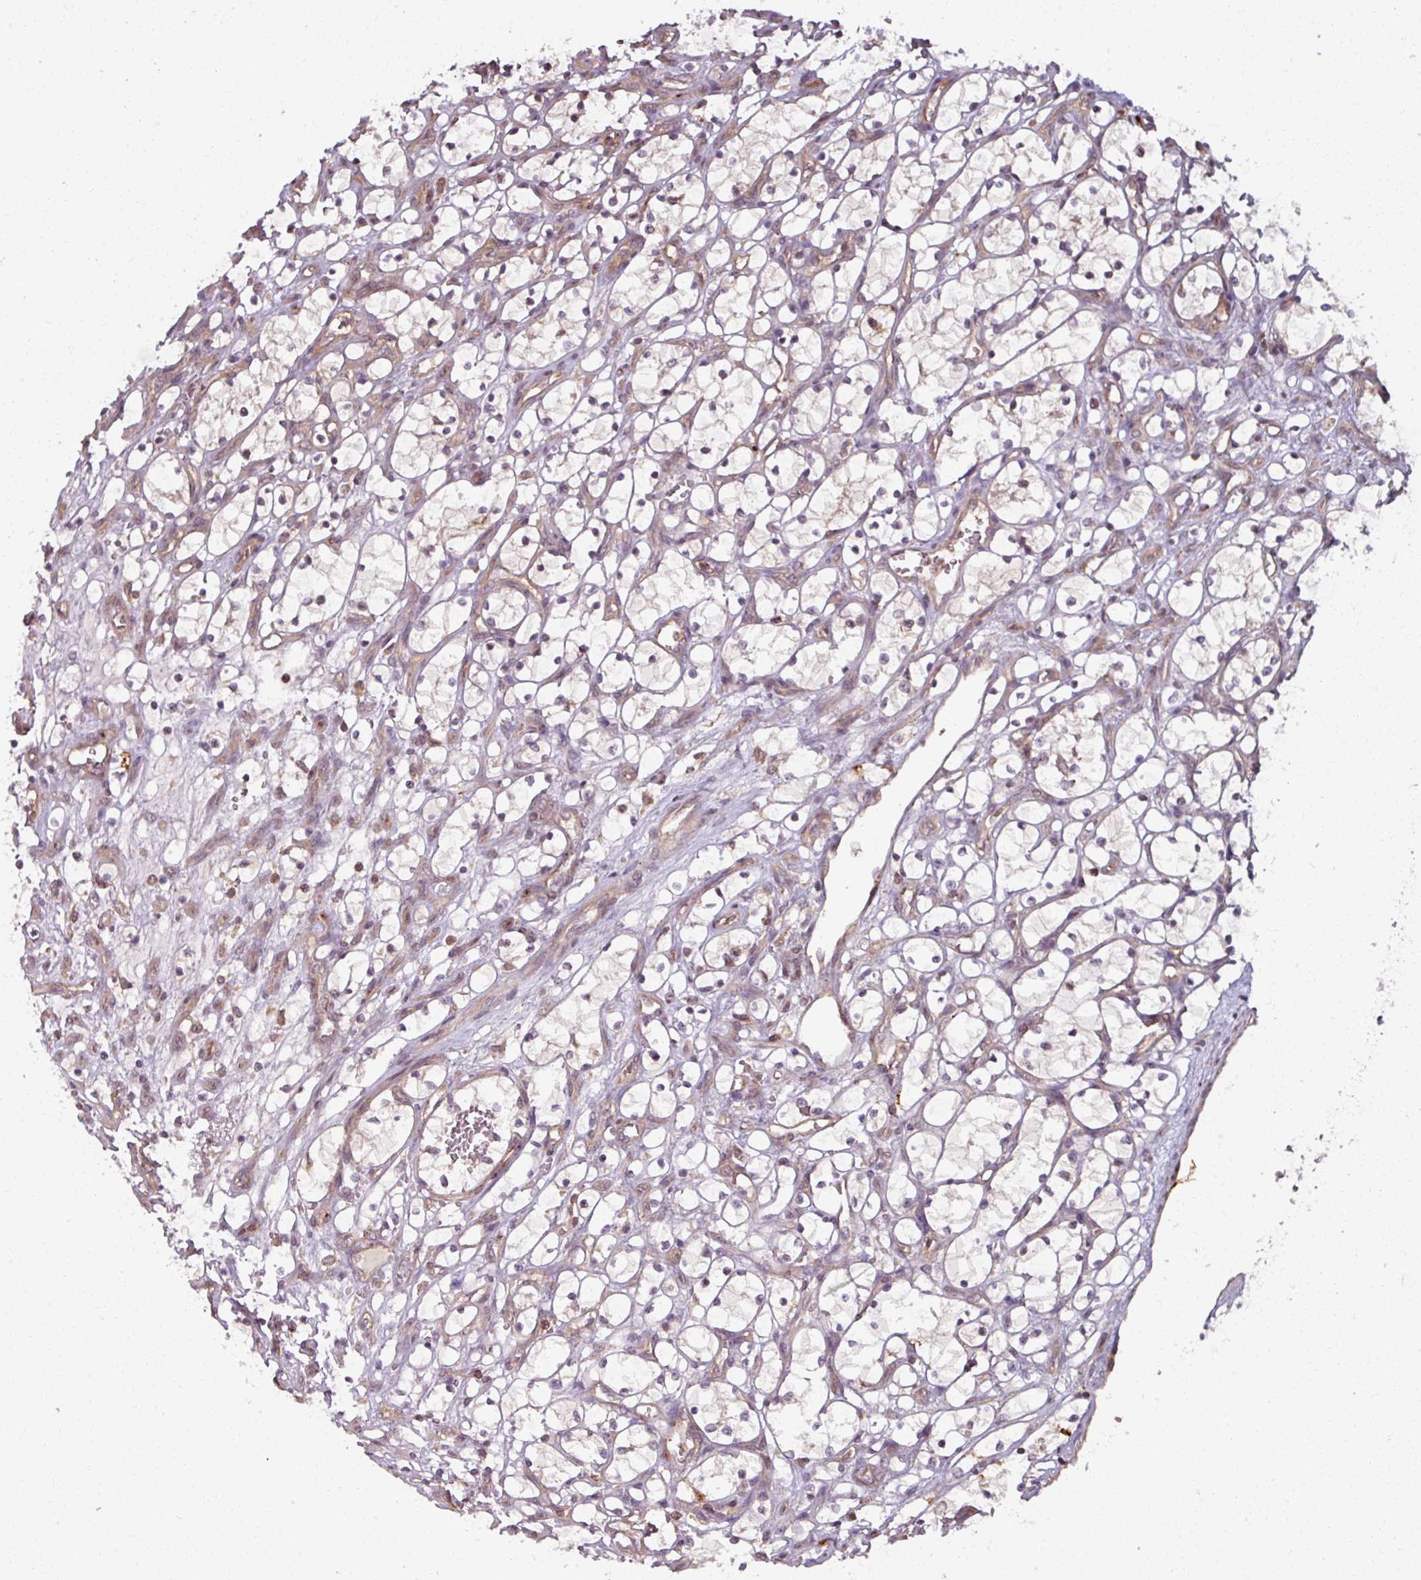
{"staining": {"intensity": "negative", "quantity": "none", "location": "none"}, "tissue": "renal cancer", "cell_type": "Tumor cells", "image_type": "cancer", "snomed": [{"axis": "morphology", "description": "Adenocarcinoma, NOS"}, {"axis": "topography", "description": "Kidney"}], "caption": "Micrograph shows no significant protein staining in tumor cells of adenocarcinoma (renal).", "gene": "TUSC3", "patient": {"sex": "female", "age": 69}}